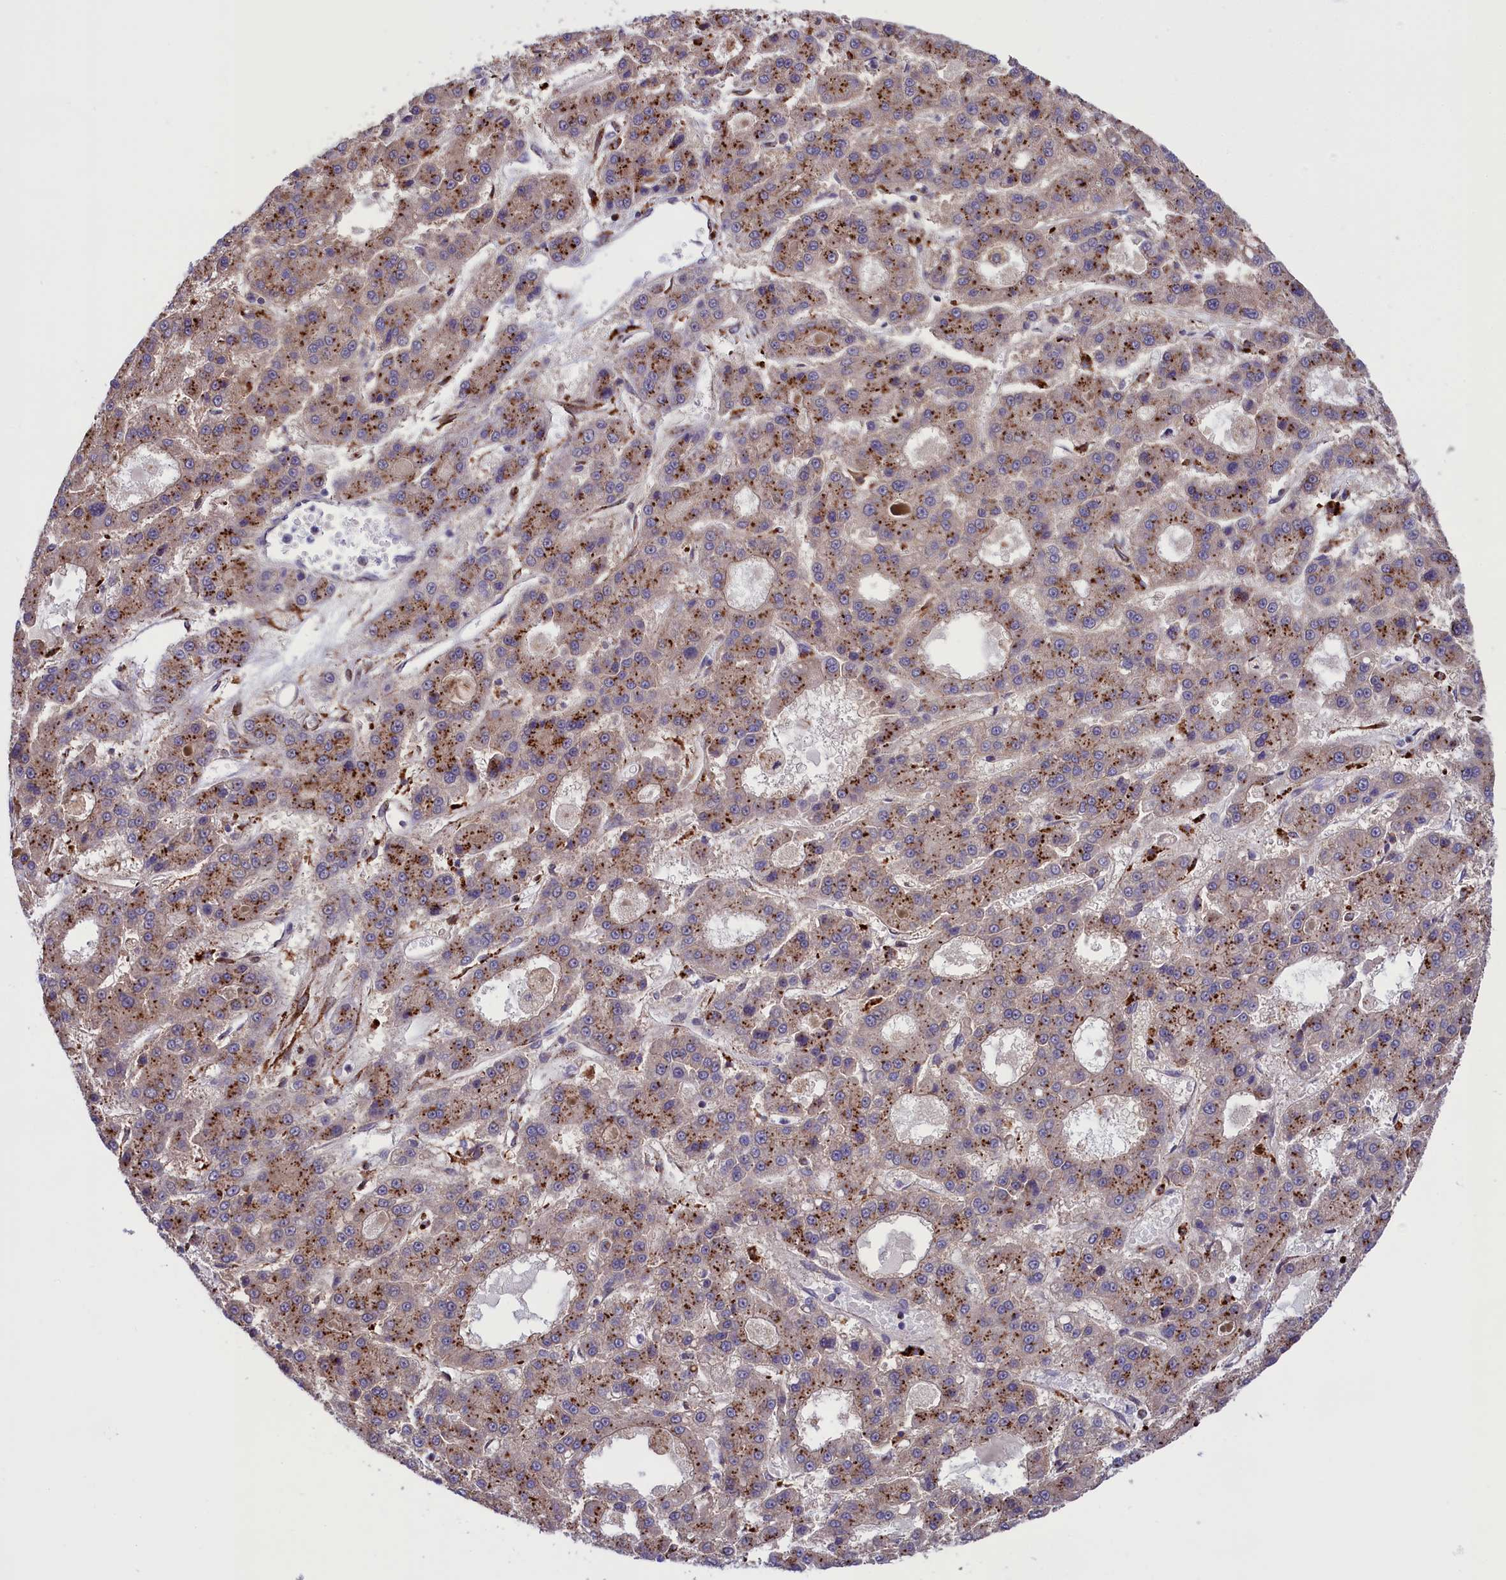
{"staining": {"intensity": "strong", "quantity": "25%-75%", "location": "cytoplasmic/membranous"}, "tissue": "liver cancer", "cell_type": "Tumor cells", "image_type": "cancer", "snomed": [{"axis": "morphology", "description": "Carcinoma, Hepatocellular, NOS"}, {"axis": "topography", "description": "Liver"}], "caption": "Immunohistochemistry (IHC) photomicrograph of neoplastic tissue: human liver hepatocellular carcinoma stained using IHC reveals high levels of strong protein expression localized specifically in the cytoplasmic/membranous of tumor cells, appearing as a cytoplasmic/membranous brown color.", "gene": "MAN2B1", "patient": {"sex": "male", "age": 70}}